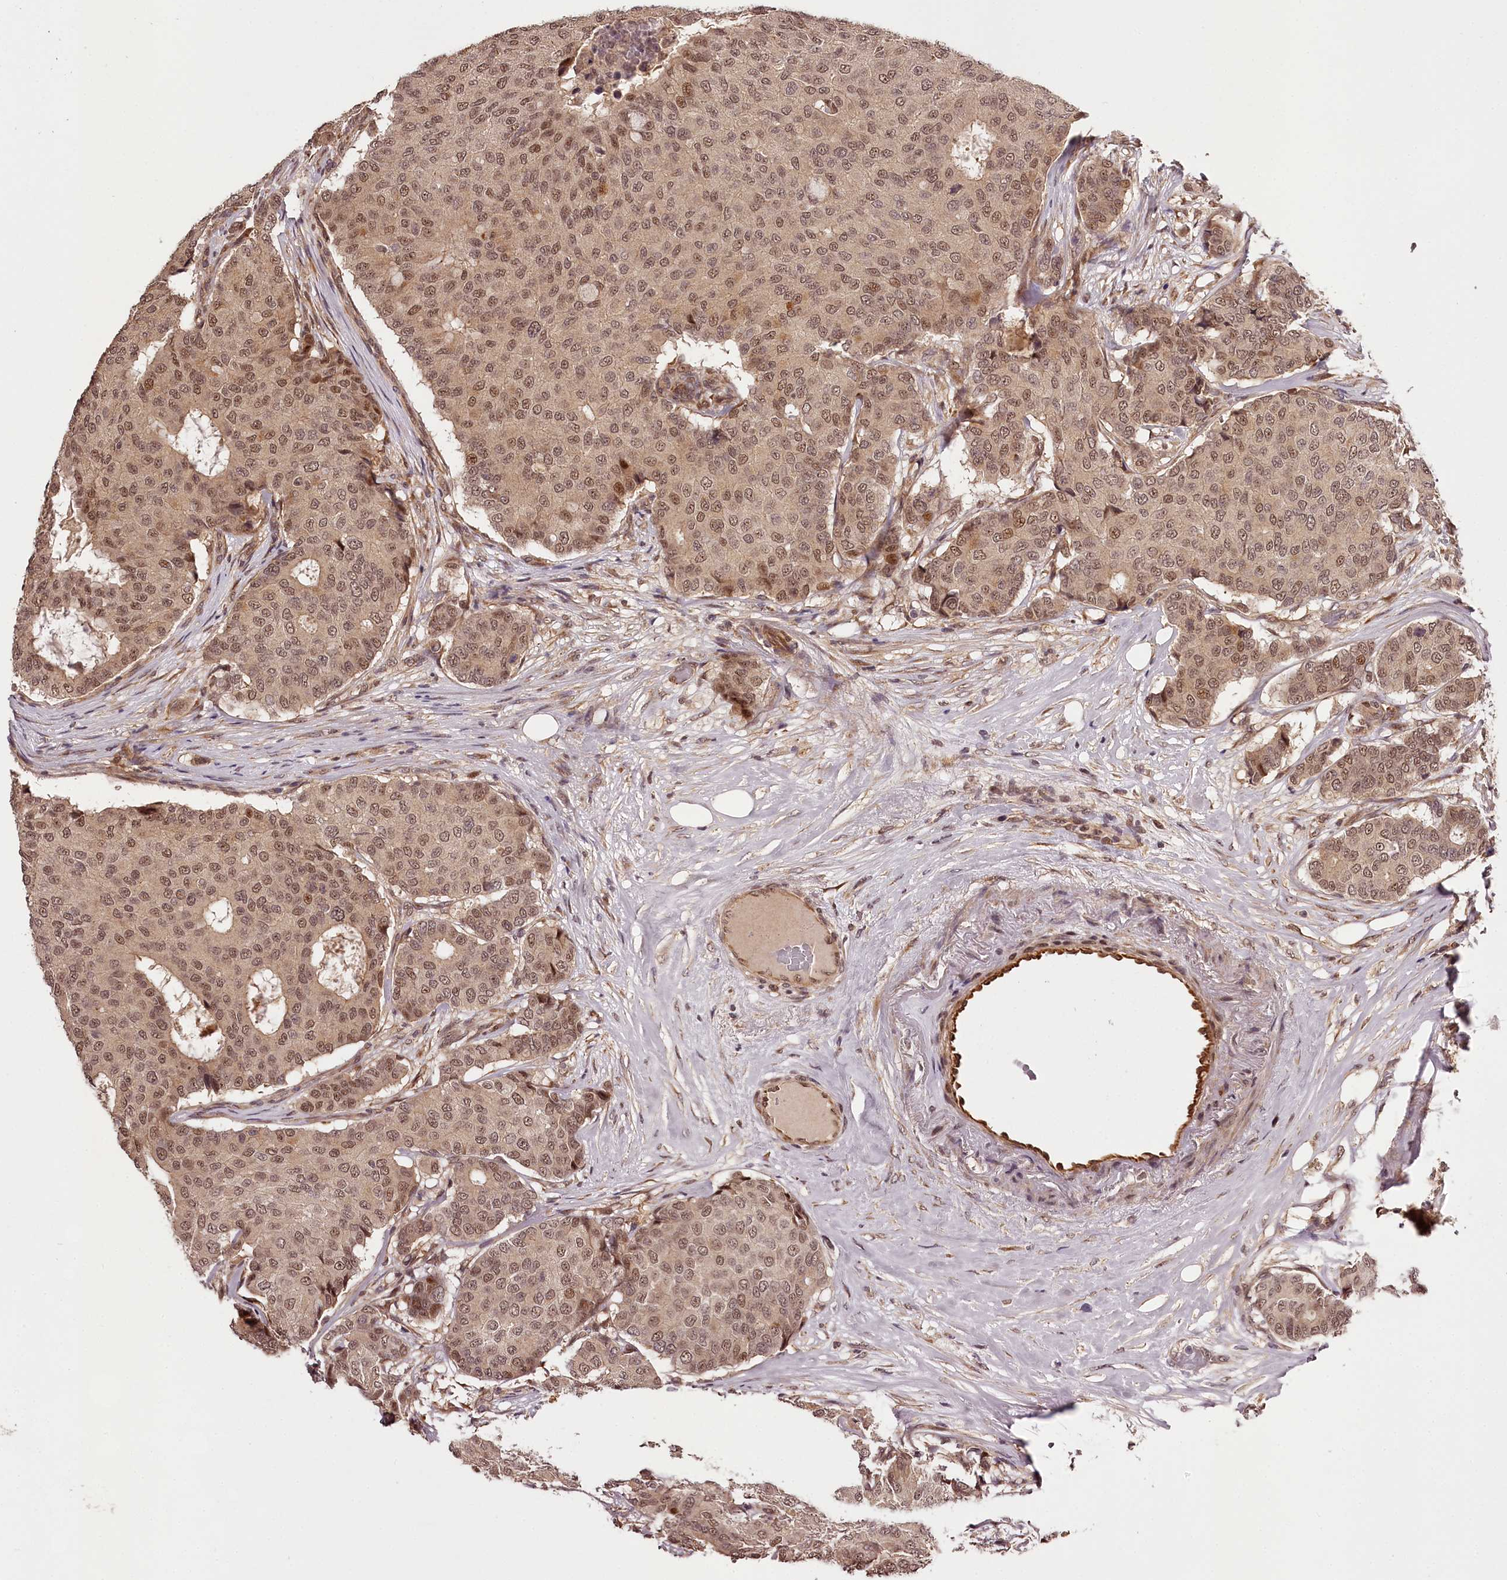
{"staining": {"intensity": "moderate", "quantity": ">75%", "location": "cytoplasmic/membranous,nuclear"}, "tissue": "breast cancer", "cell_type": "Tumor cells", "image_type": "cancer", "snomed": [{"axis": "morphology", "description": "Duct carcinoma"}, {"axis": "topography", "description": "Breast"}], "caption": "Moderate cytoplasmic/membranous and nuclear staining is appreciated in approximately >75% of tumor cells in infiltrating ductal carcinoma (breast).", "gene": "MAML3", "patient": {"sex": "female", "age": 75}}